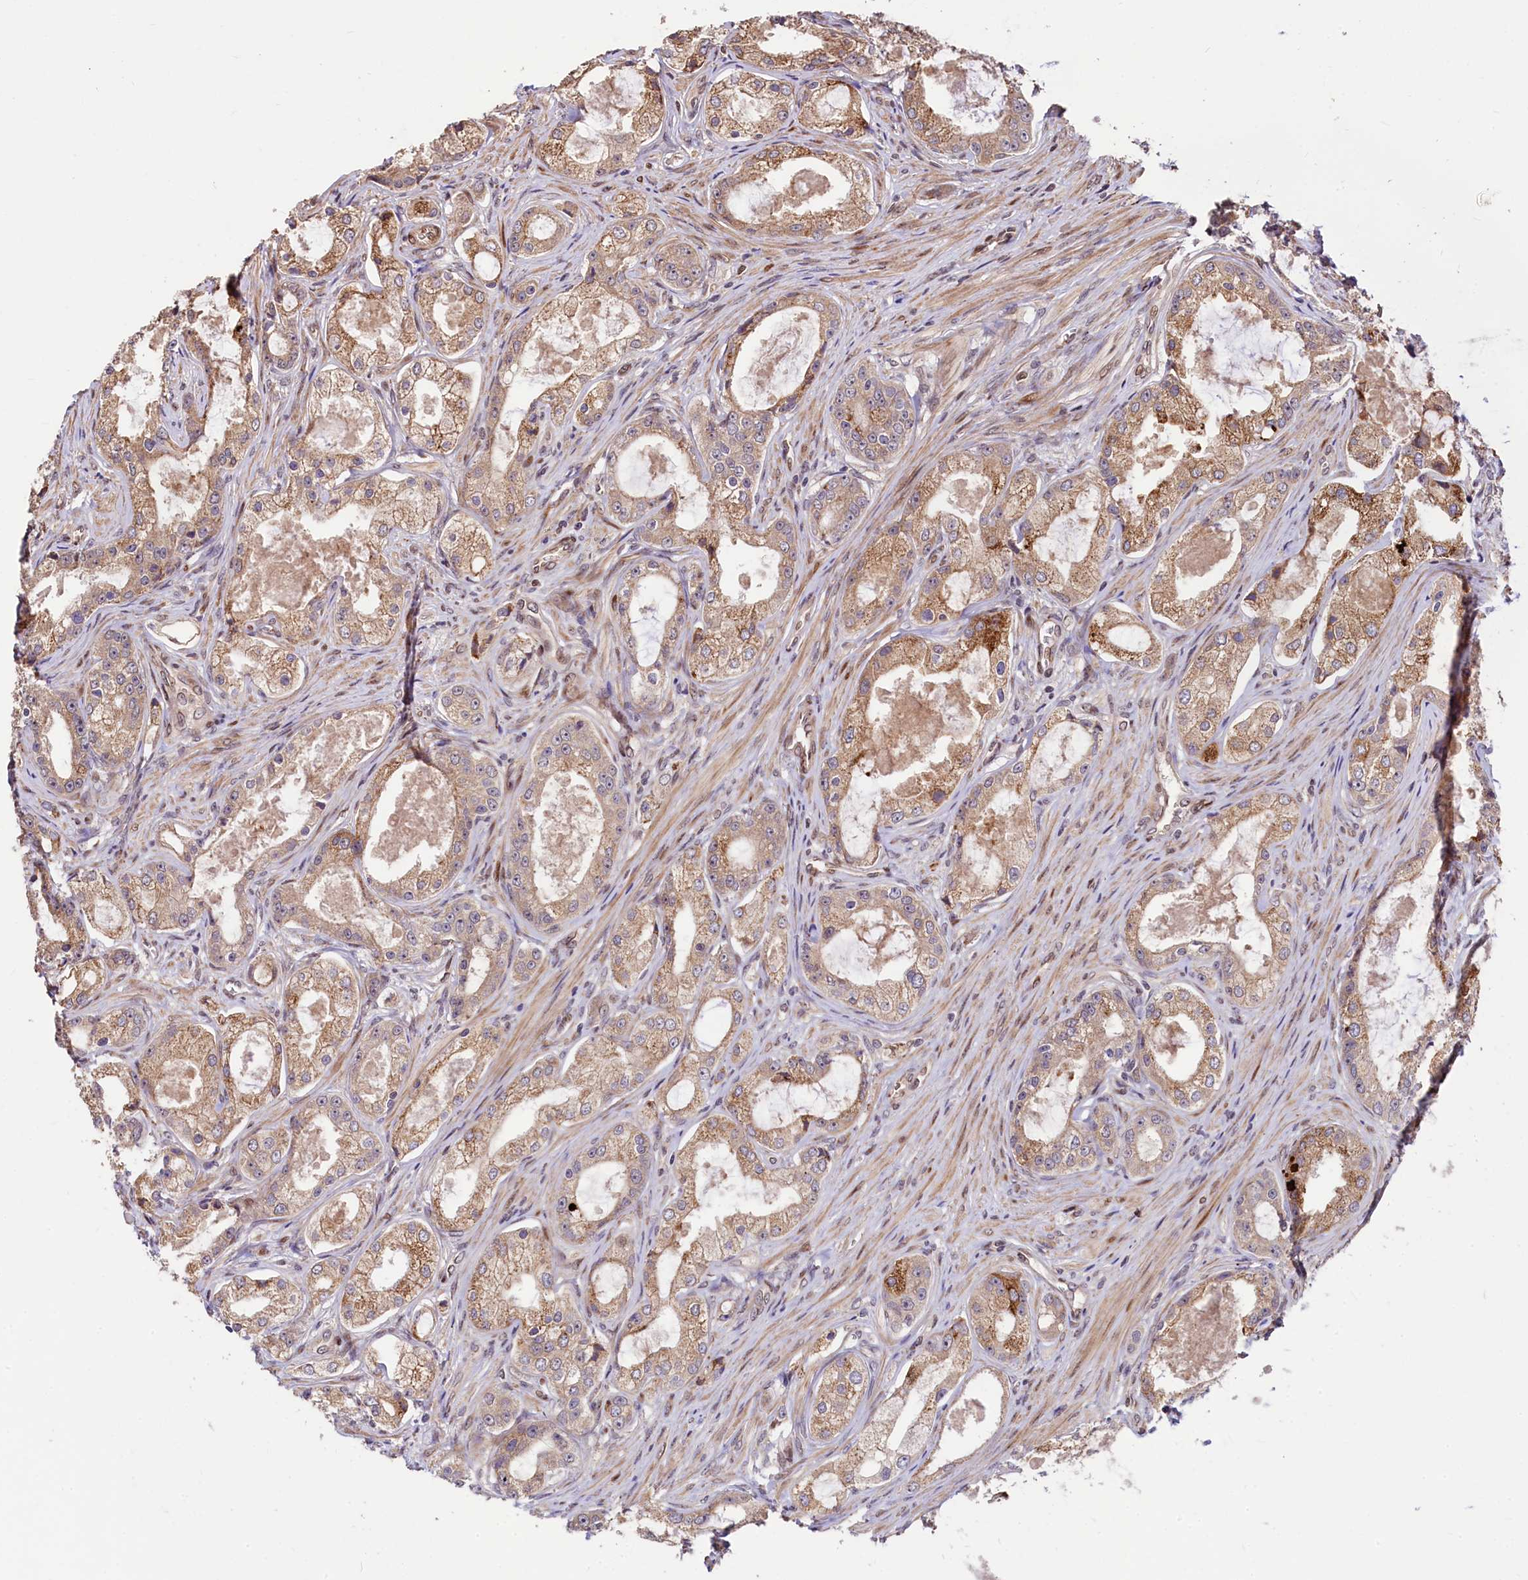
{"staining": {"intensity": "moderate", "quantity": ">75%", "location": "cytoplasmic/membranous"}, "tissue": "prostate cancer", "cell_type": "Tumor cells", "image_type": "cancer", "snomed": [{"axis": "morphology", "description": "Adenocarcinoma, Low grade"}, {"axis": "topography", "description": "Prostate"}], "caption": "The photomicrograph demonstrates immunohistochemical staining of prostate low-grade adenocarcinoma. There is moderate cytoplasmic/membranous expression is identified in about >75% of tumor cells.", "gene": "C5orf15", "patient": {"sex": "male", "age": 68}}